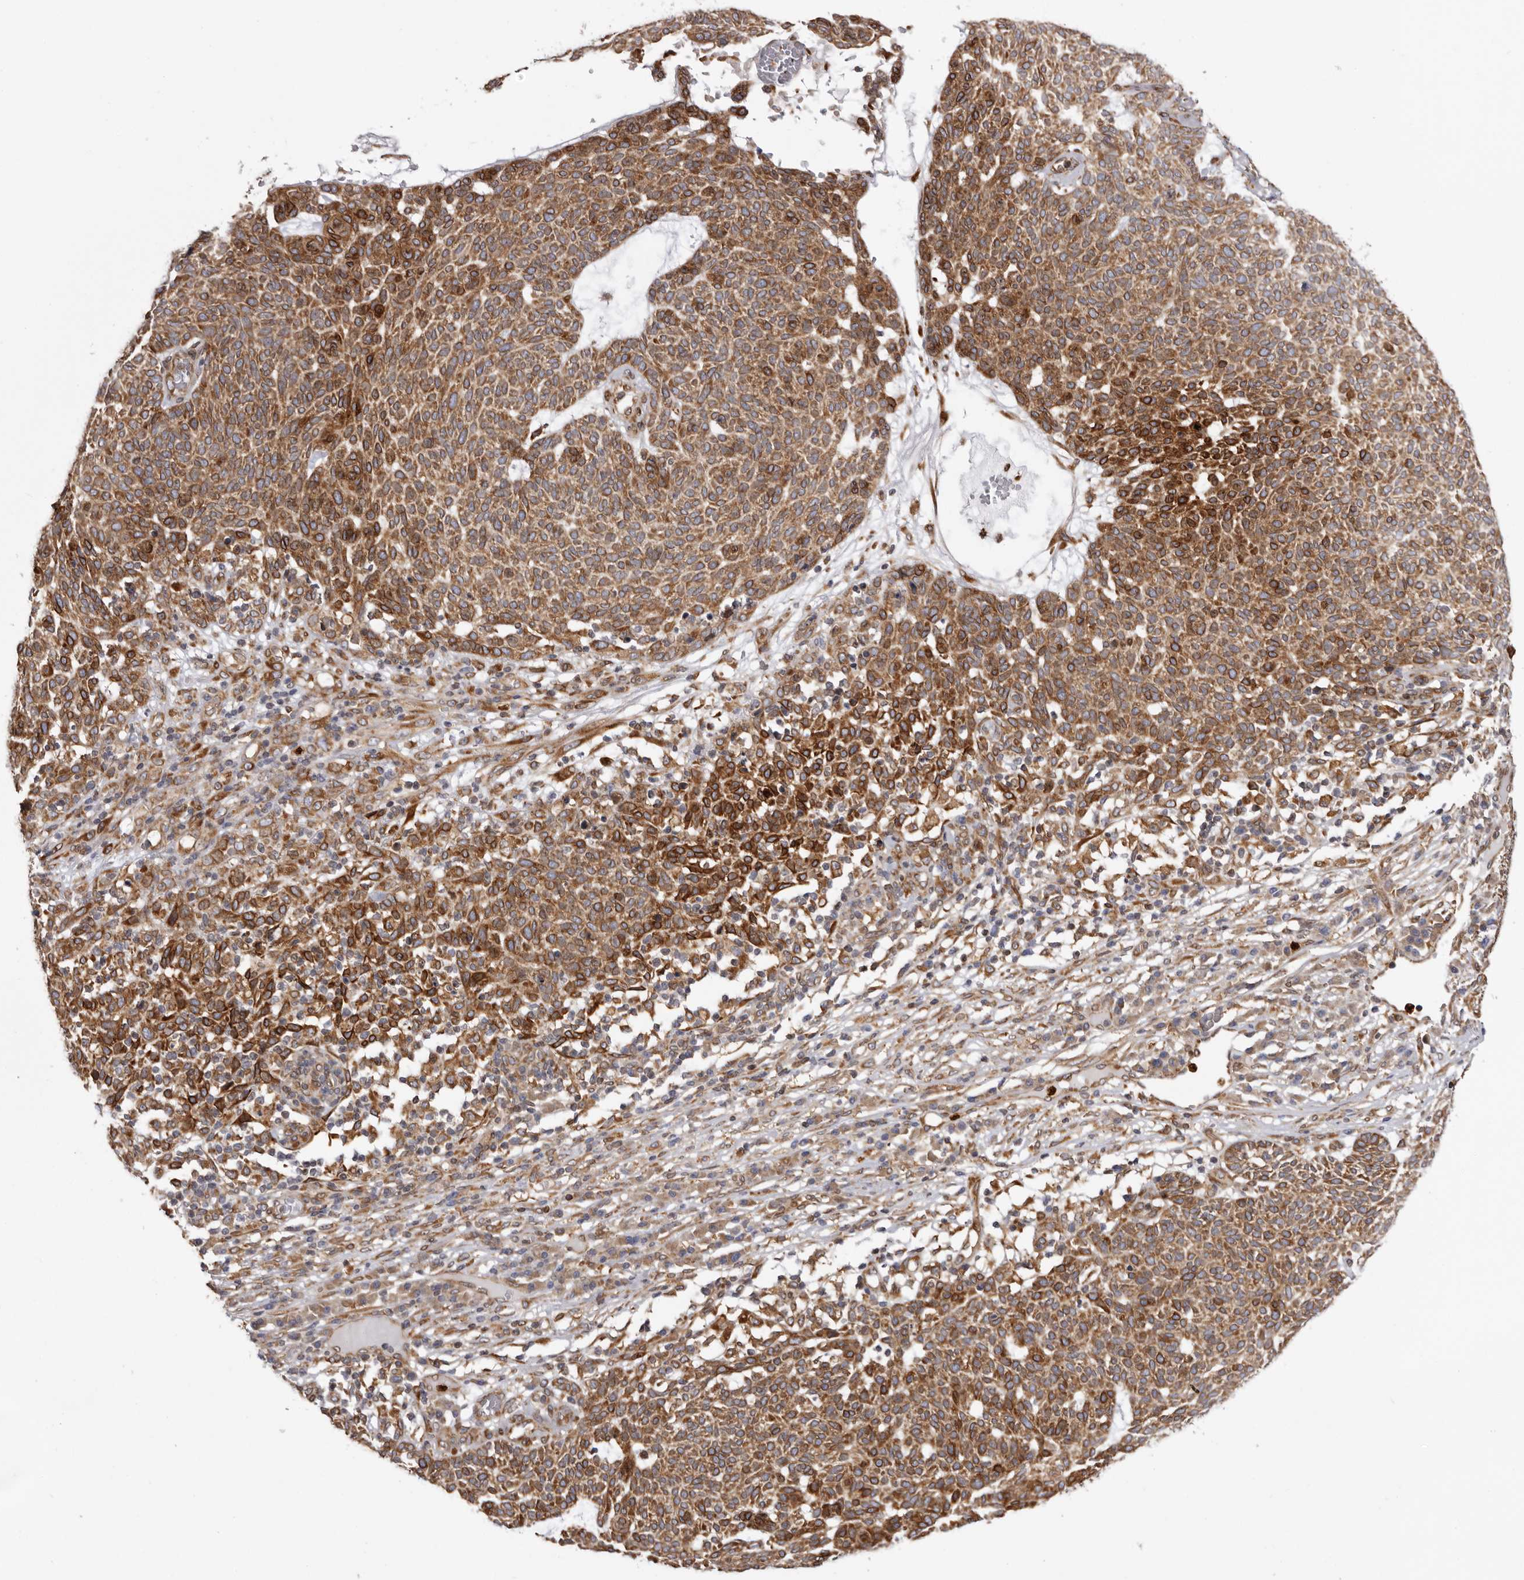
{"staining": {"intensity": "strong", "quantity": ">75%", "location": "cytoplasmic/membranous"}, "tissue": "skin cancer", "cell_type": "Tumor cells", "image_type": "cancer", "snomed": [{"axis": "morphology", "description": "Squamous cell carcinoma, NOS"}, {"axis": "topography", "description": "Skin"}], "caption": "A brown stain shows strong cytoplasmic/membranous positivity of a protein in human squamous cell carcinoma (skin) tumor cells.", "gene": "C4orf3", "patient": {"sex": "female", "age": 90}}